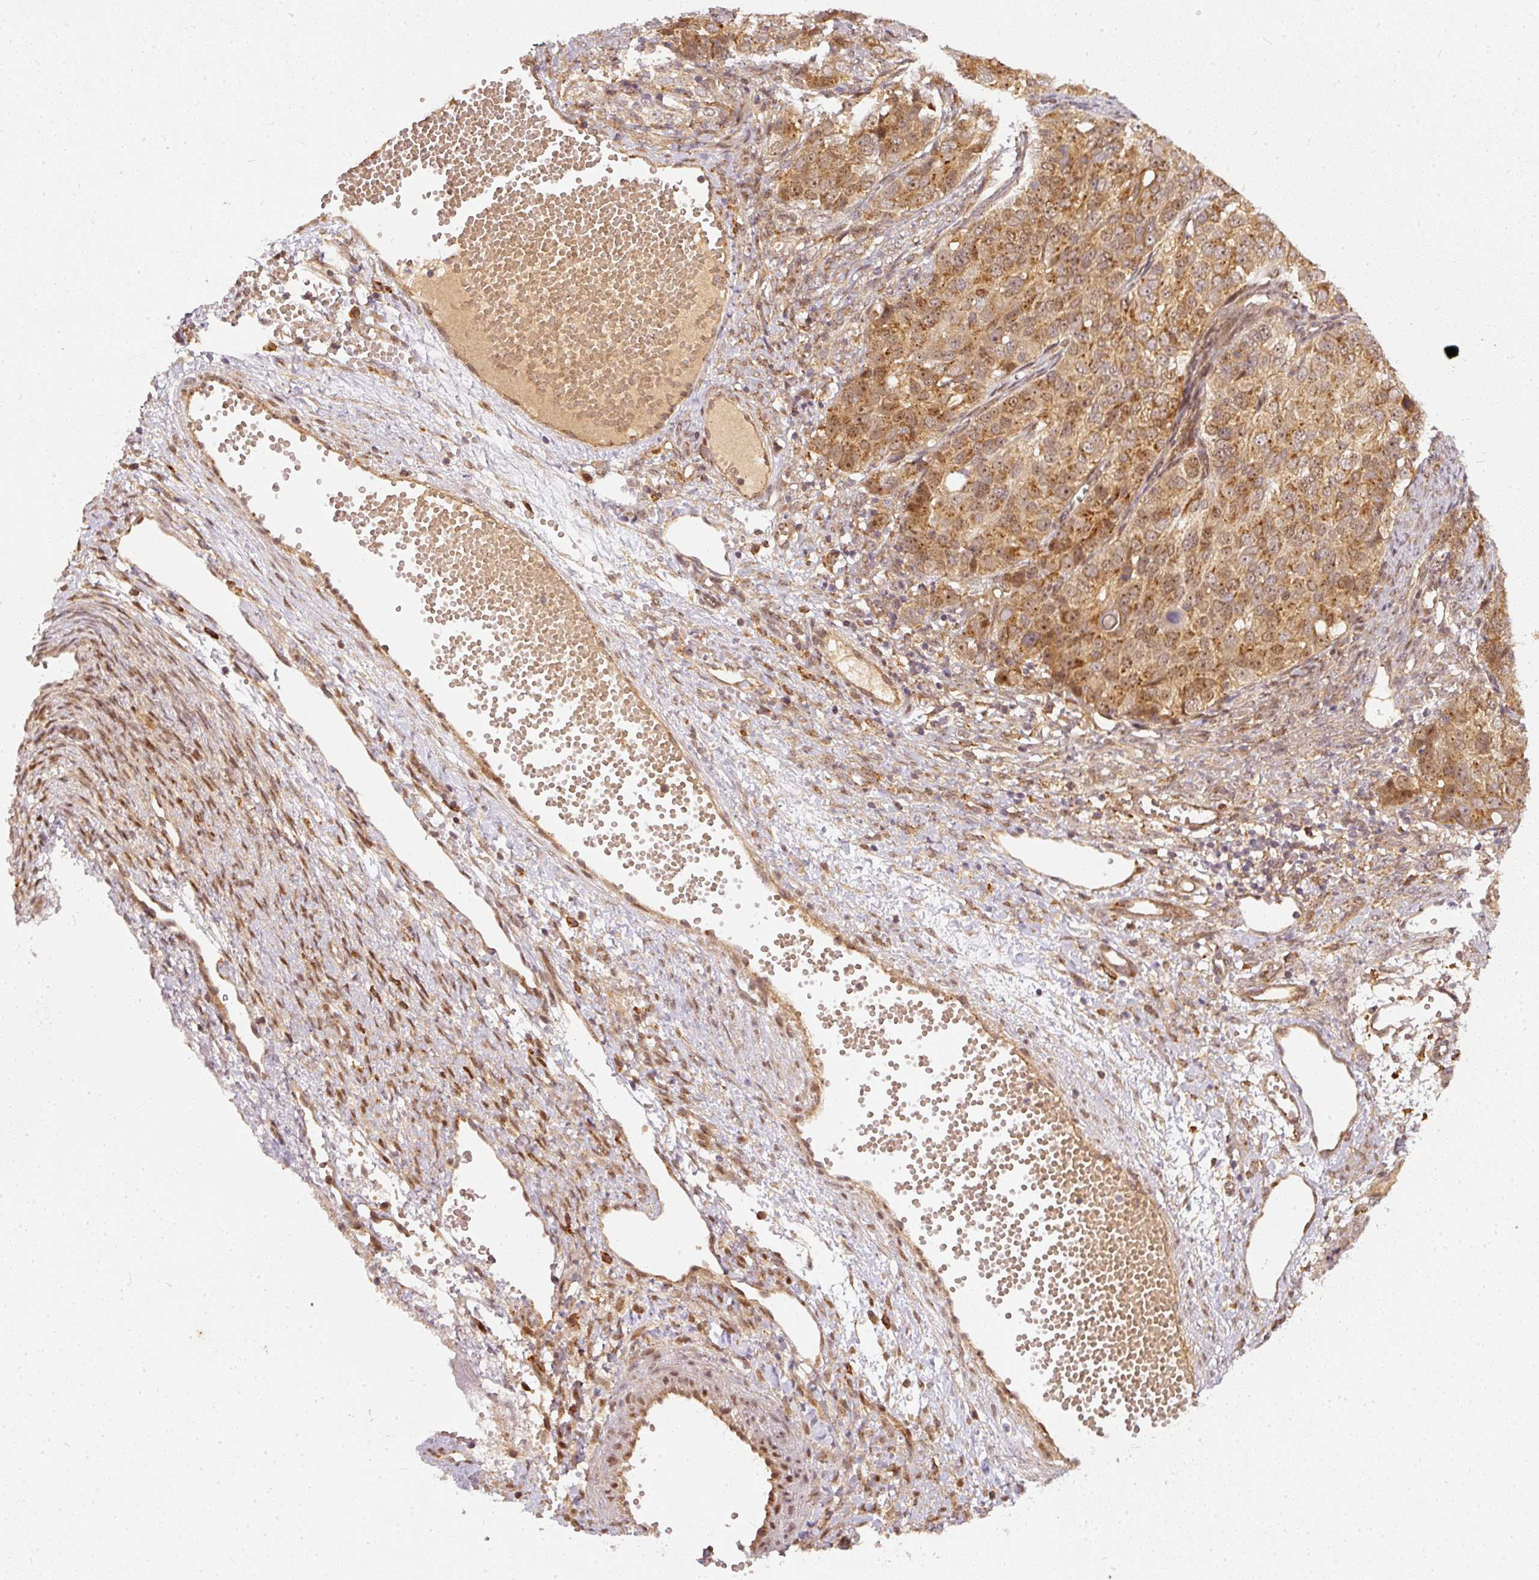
{"staining": {"intensity": "moderate", "quantity": ">75%", "location": "cytoplasmic/membranous,nuclear"}, "tissue": "ovarian cancer", "cell_type": "Tumor cells", "image_type": "cancer", "snomed": [{"axis": "morphology", "description": "Carcinoma, endometroid"}, {"axis": "topography", "description": "Ovary"}], "caption": "This photomicrograph reveals IHC staining of human ovarian endometroid carcinoma, with medium moderate cytoplasmic/membranous and nuclear positivity in approximately >75% of tumor cells.", "gene": "ZNF580", "patient": {"sex": "female", "age": 51}}